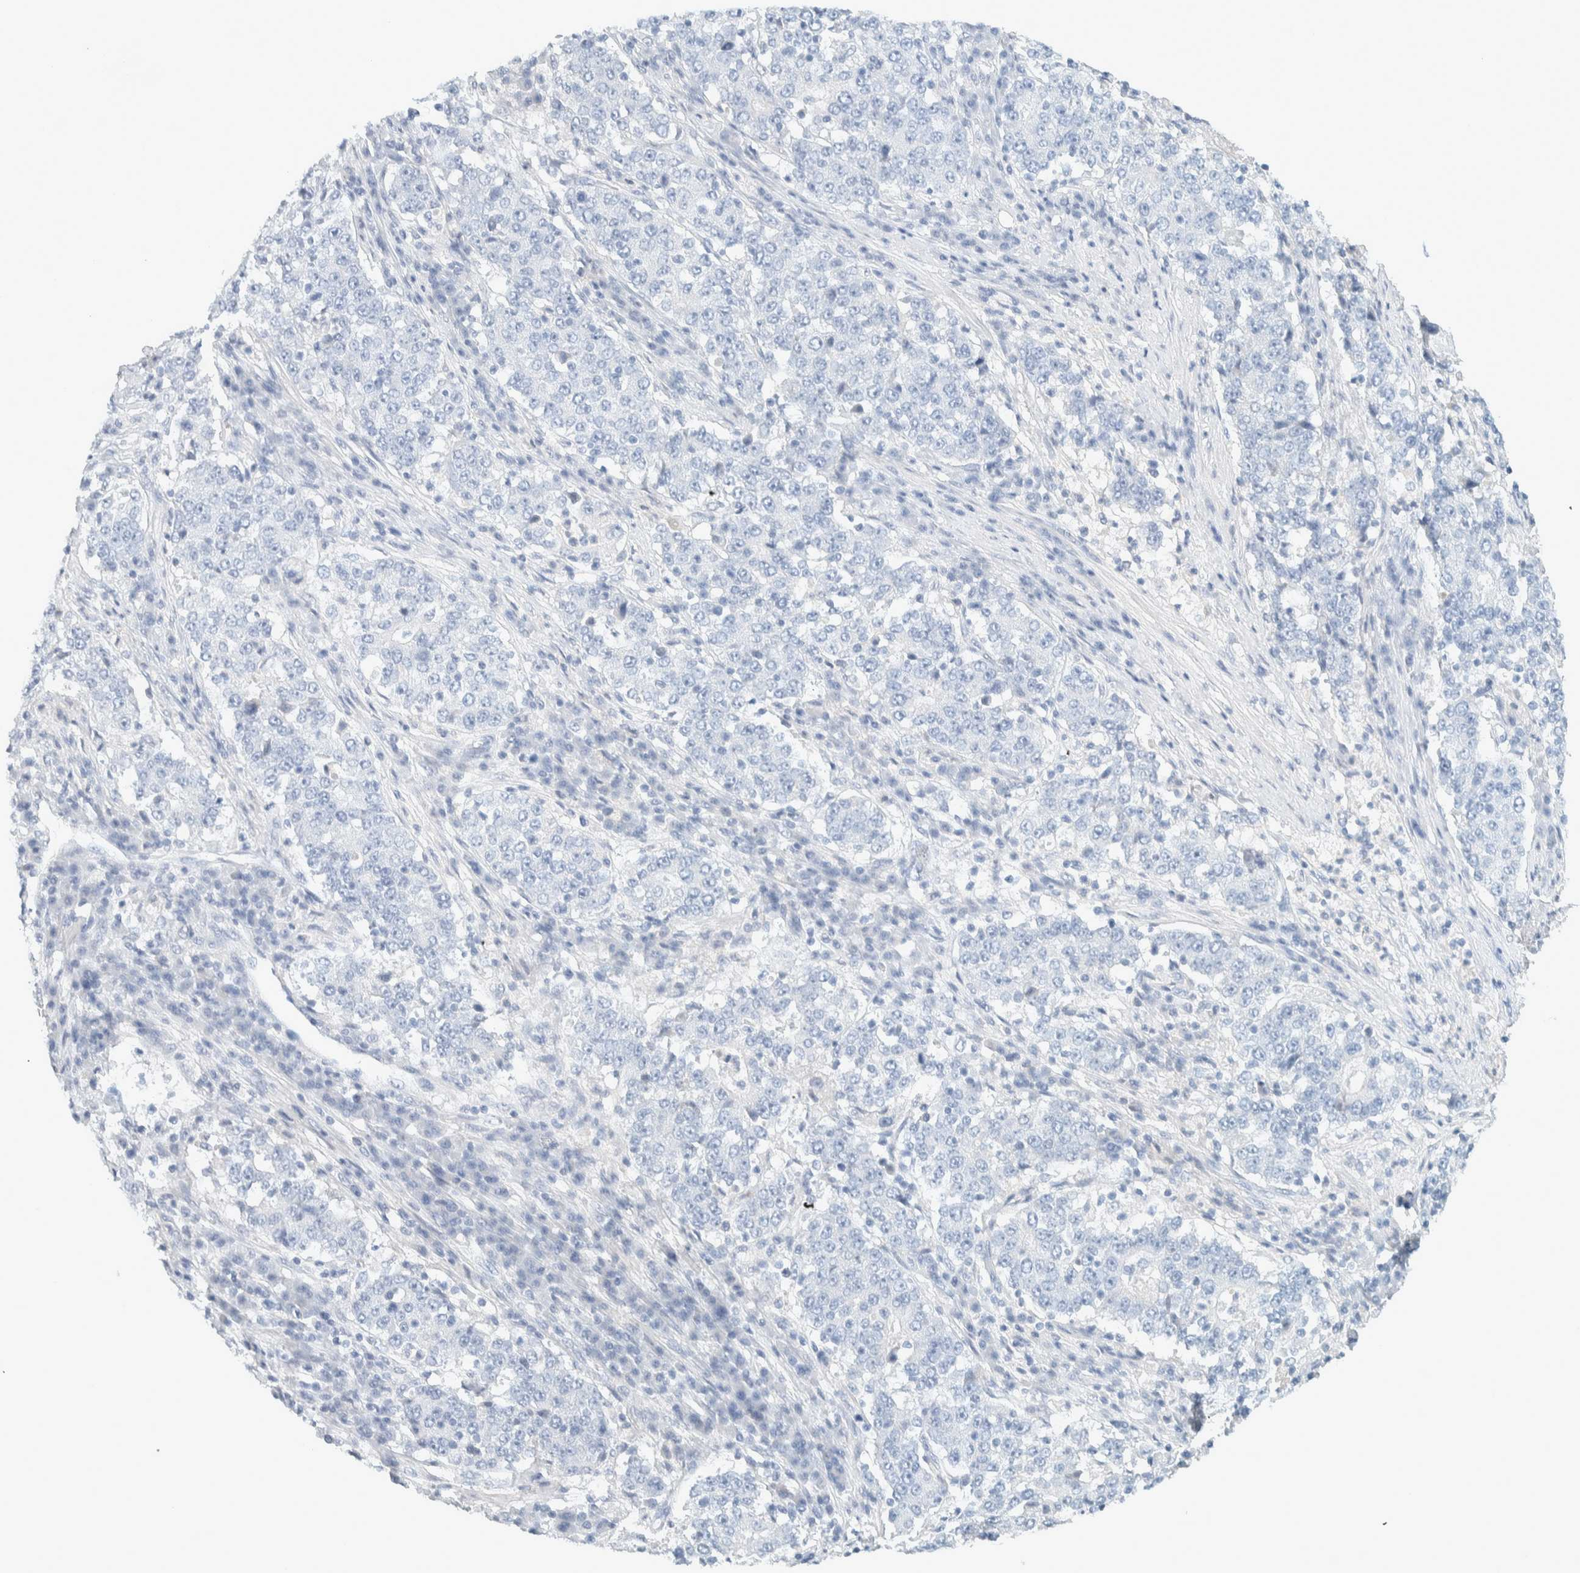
{"staining": {"intensity": "negative", "quantity": "none", "location": "none"}, "tissue": "stomach cancer", "cell_type": "Tumor cells", "image_type": "cancer", "snomed": [{"axis": "morphology", "description": "Adenocarcinoma, NOS"}, {"axis": "topography", "description": "Stomach"}], "caption": "Image shows no significant protein staining in tumor cells of stomach cancer (adenocarcinoma).", "gene": "ALOX12B", "patient": {"sex": "male", "age": 59}}